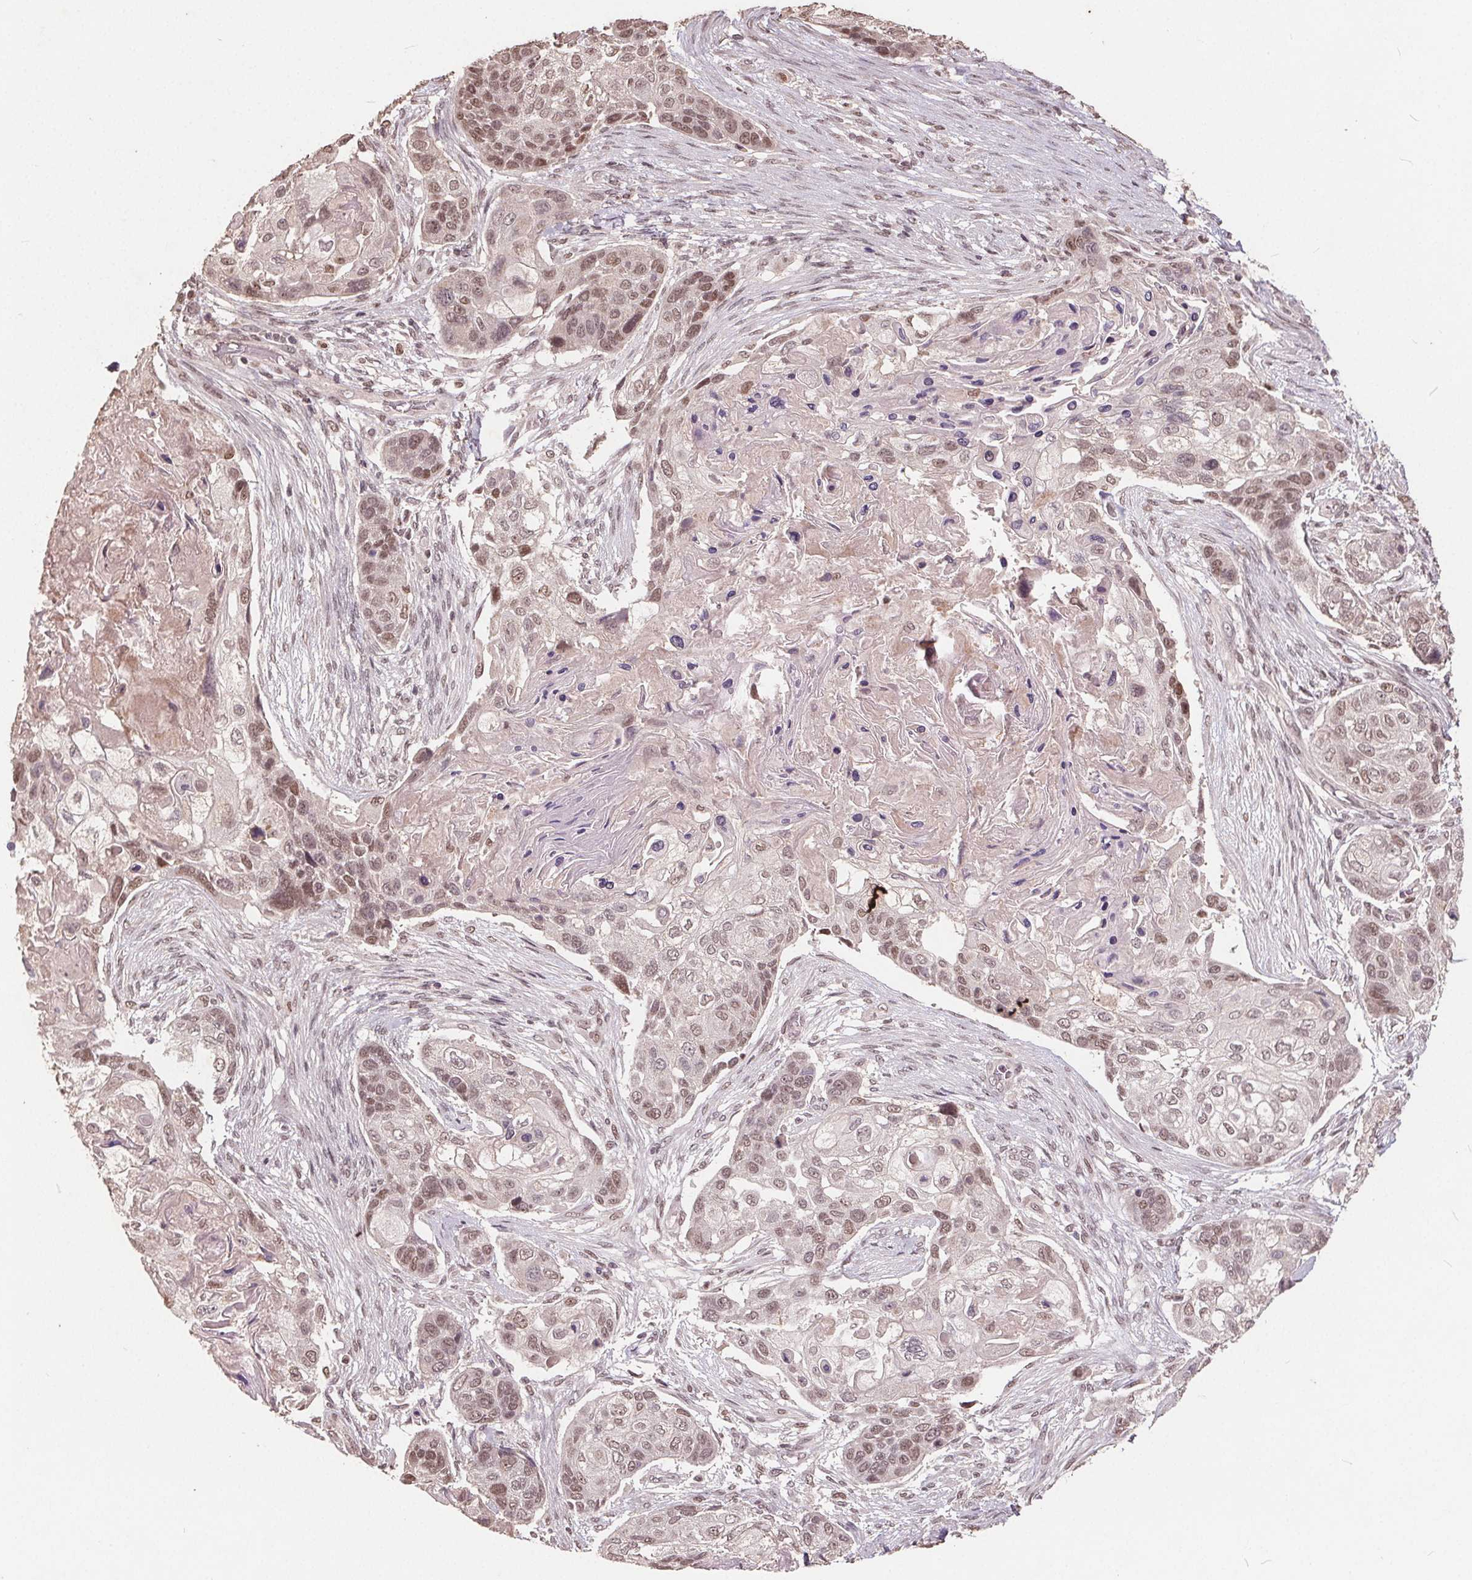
{"staining": {"intensity": "weak", "quantity": ">75%", "location": "nuclear"}, "tissue": "lung cancer", "cell_type": "Tumor cells", "image_type": "cancer", "snomed": [{"axis": "morphology", "description": "Squamous cell carcinoma, NOS"}, {"axis": "topography", "description": "Lung"}], "caption": "A micrograph of human squamous cell carcinoma (lung) stained for a protein displays weak nuclear brown staining in tumor cells. Ihc stains the protein in brown and the nuclei are stained blue.", "gene": "DNMT3B", "patient": {"sex": "male", "age": 69}}